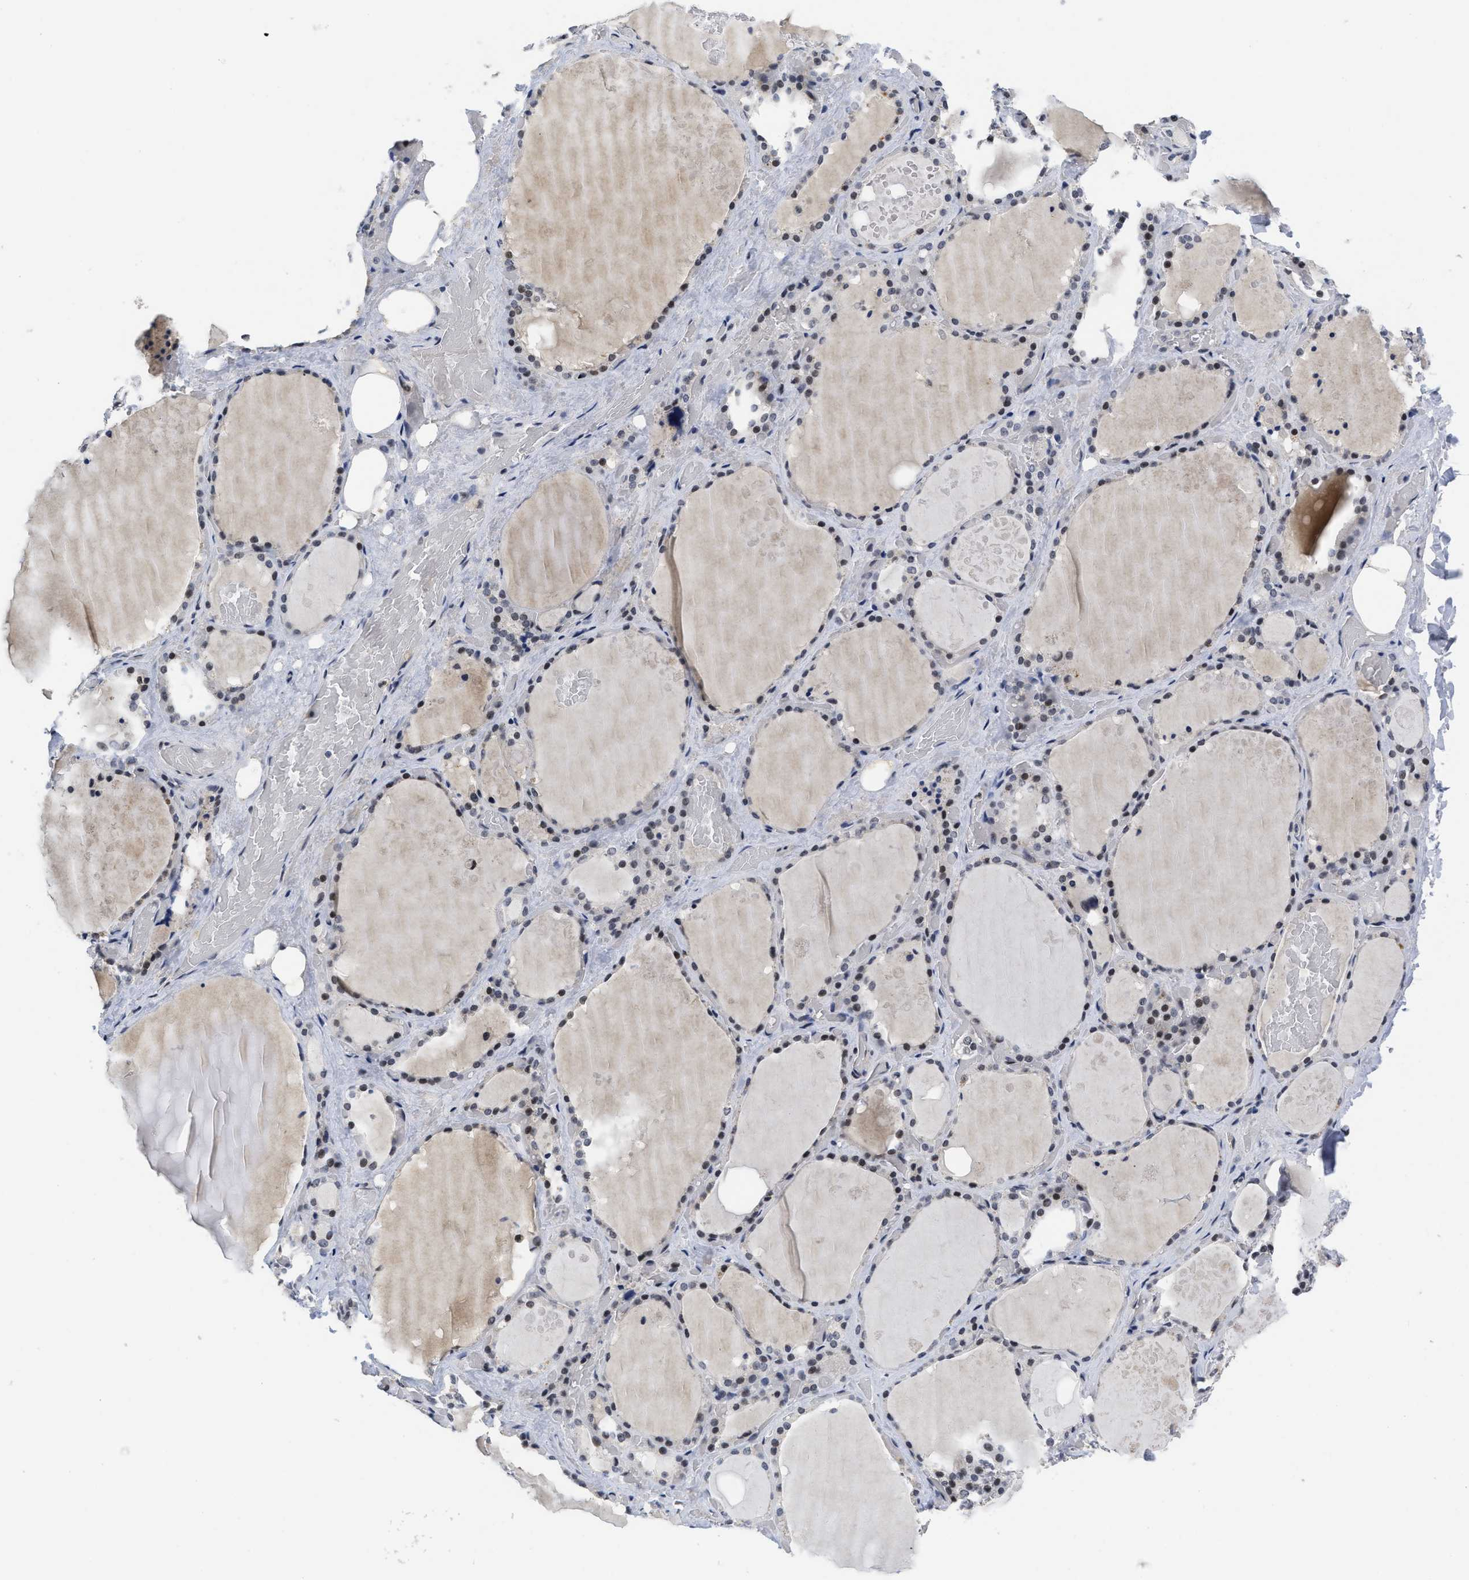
{"staining": {"intensity": "moderate", "quantity": "25%-75%", "location": "nuclear"}, "tissue": "thyroid gland", "cell_type": "Glandular cells", "image_type": "normal", "snomed": [{"axis": "morphology", "description": "Normal tissue, NOS"}, {"axis": "topography", "description": "Thyroid gland"}], "caption": "IHC of benign human thyroid gland shows medium levels of moderate nuclear expression in approximately 25%-75% of glandular cells. The protein is stained brown, and the nuclei are stained in blue (DAB (3,3'-diaminobenzidine) IHC with brightfield microscopy, high magnification).", "gene": "HIF1A", "patient": {"sex": "male", "age": 61}}